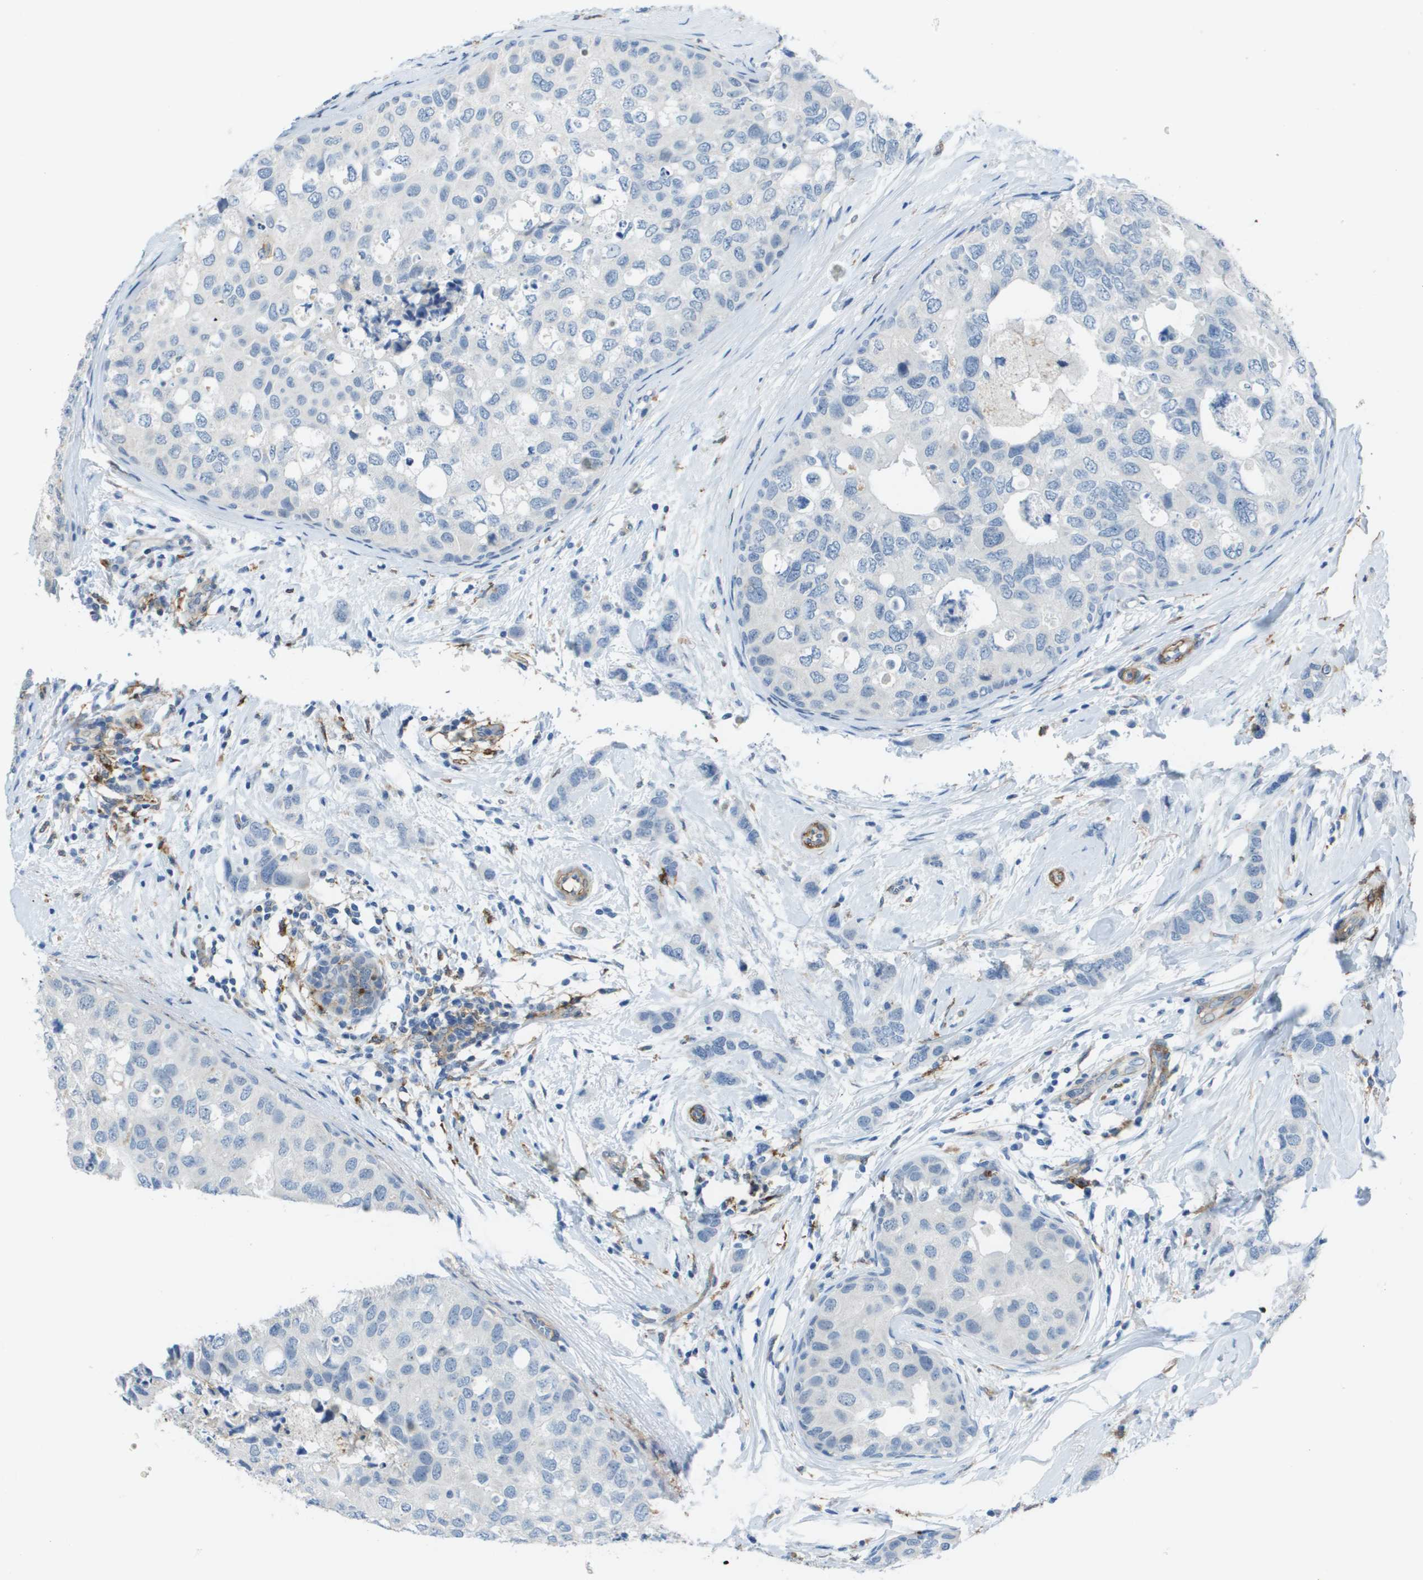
{"staining": {"intensity": "negative", "quantity": "none", "location": "none"}, "tissue": "breast cancer", "cell_type": "Tumor cells", "image_type": "cancer", "snomed": [{"axis": "morphology", "description": "Duct carcinoma"}, {"axis": "topography", "description": "Breast"}], "caption": "DAB (3,3'-diaminobenzidine) immunohistochemical staining of intraductal carcinoma (breast) reveals no significant positivity in tumor cells.", "gene": "ZBTB43", "patient": {"sex": "female", "age": 50}}